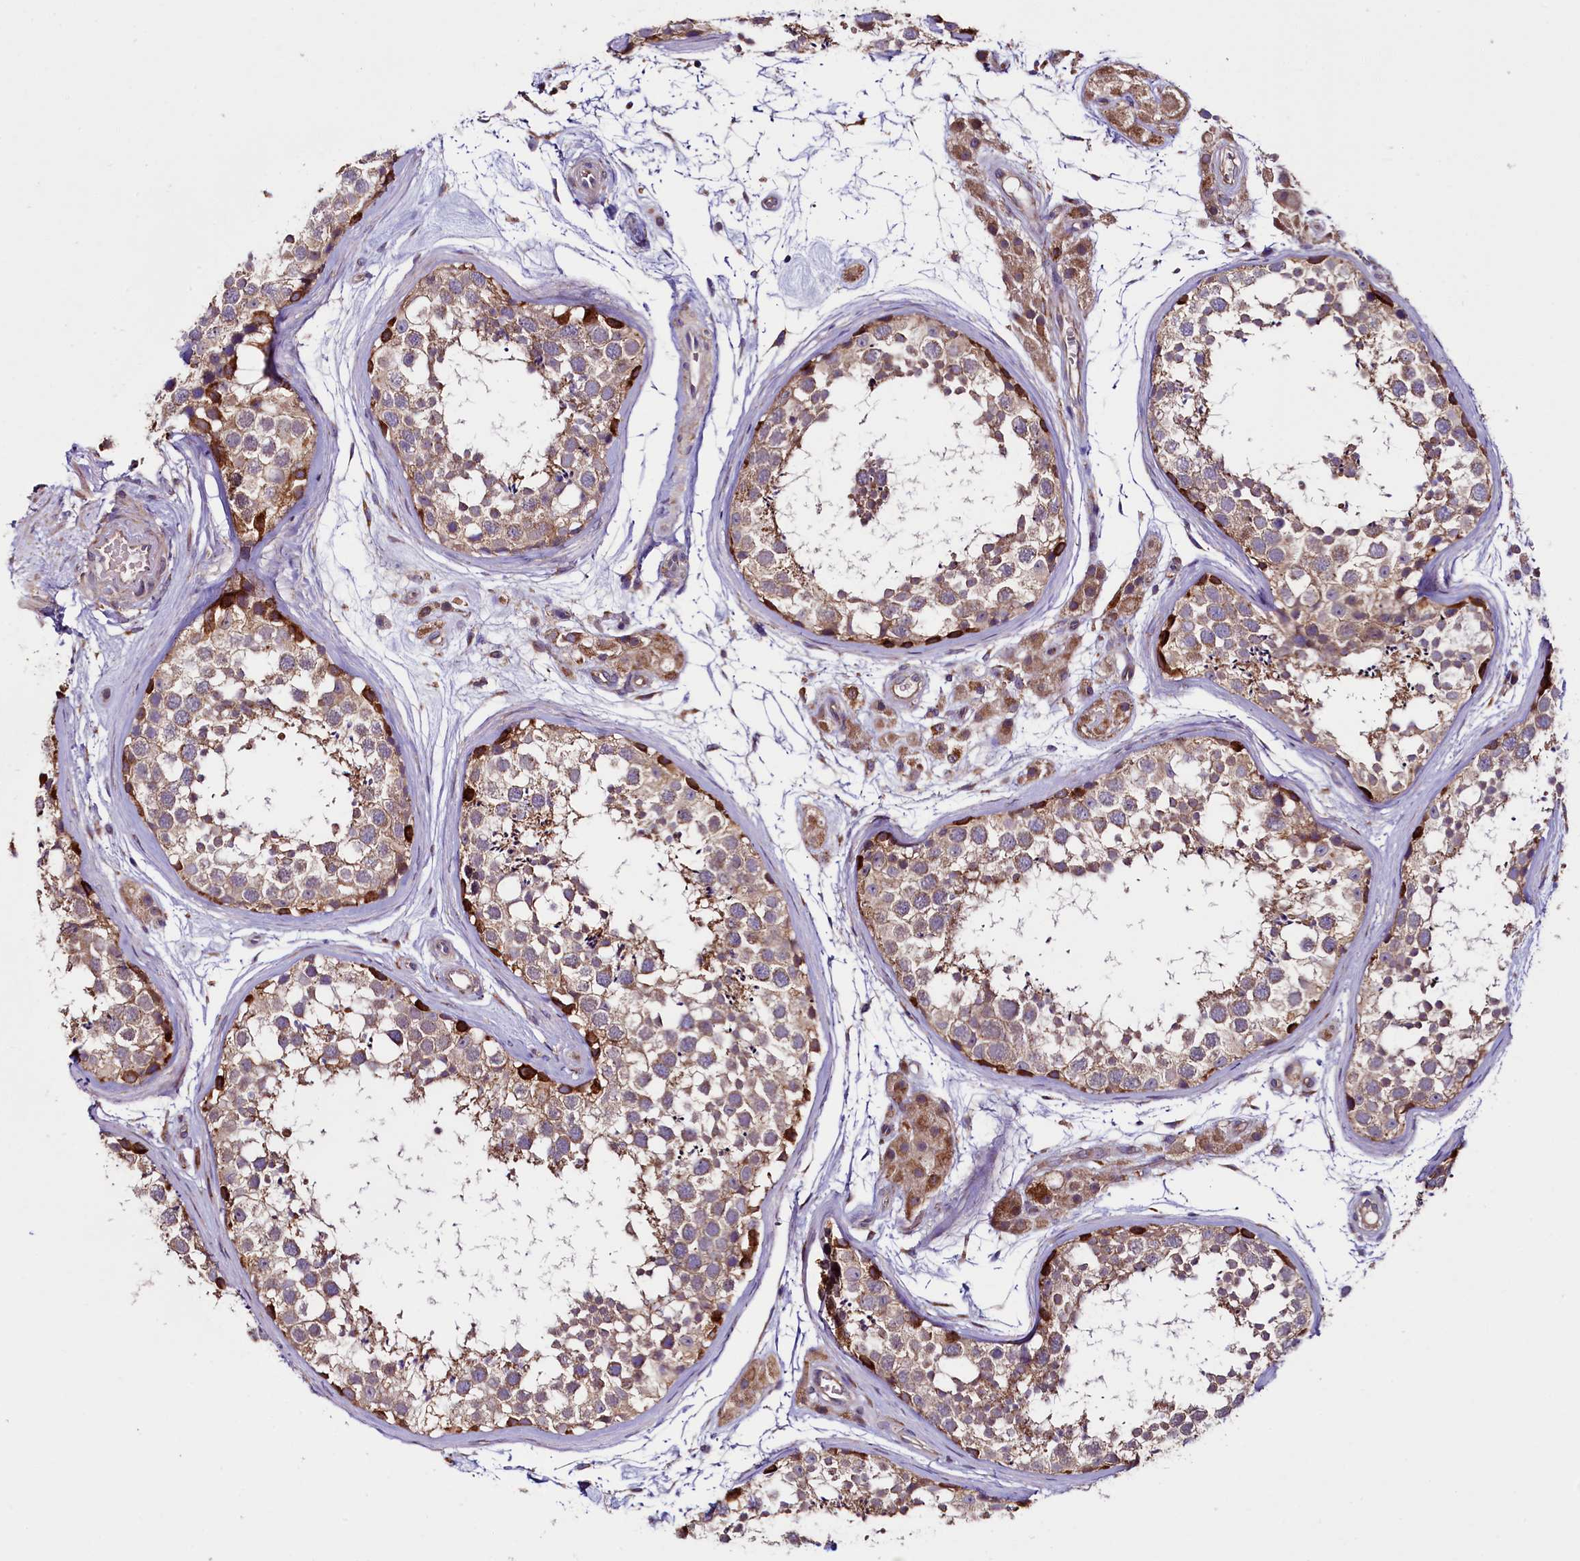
{"staining": {"intensity": "moderate", "quantity": ">75%", "location": "cytoplasmic/membranous"}, "tissue": "testis", "cell_type": "Cells in seminiferous ducts", "image_type": "normal", "snomed": [{"axis": "morphology", "description": "Normal tissue, NOS"}, {"axis": "topography", "description": "Testis"}], "caption": "Immunohistochemistry (IHC) micrograph of unremarkable testis: human testis stained using IHC demonstrates medium levels of moderate protein expression localized specifically in the cytoplasmic/membranous of cells in seminiferous ducts, appearing as a cytoplasmic/membranous brown color.", "gene": "ZSWIM1", "patient": {"sex": "male", "age": 56}}